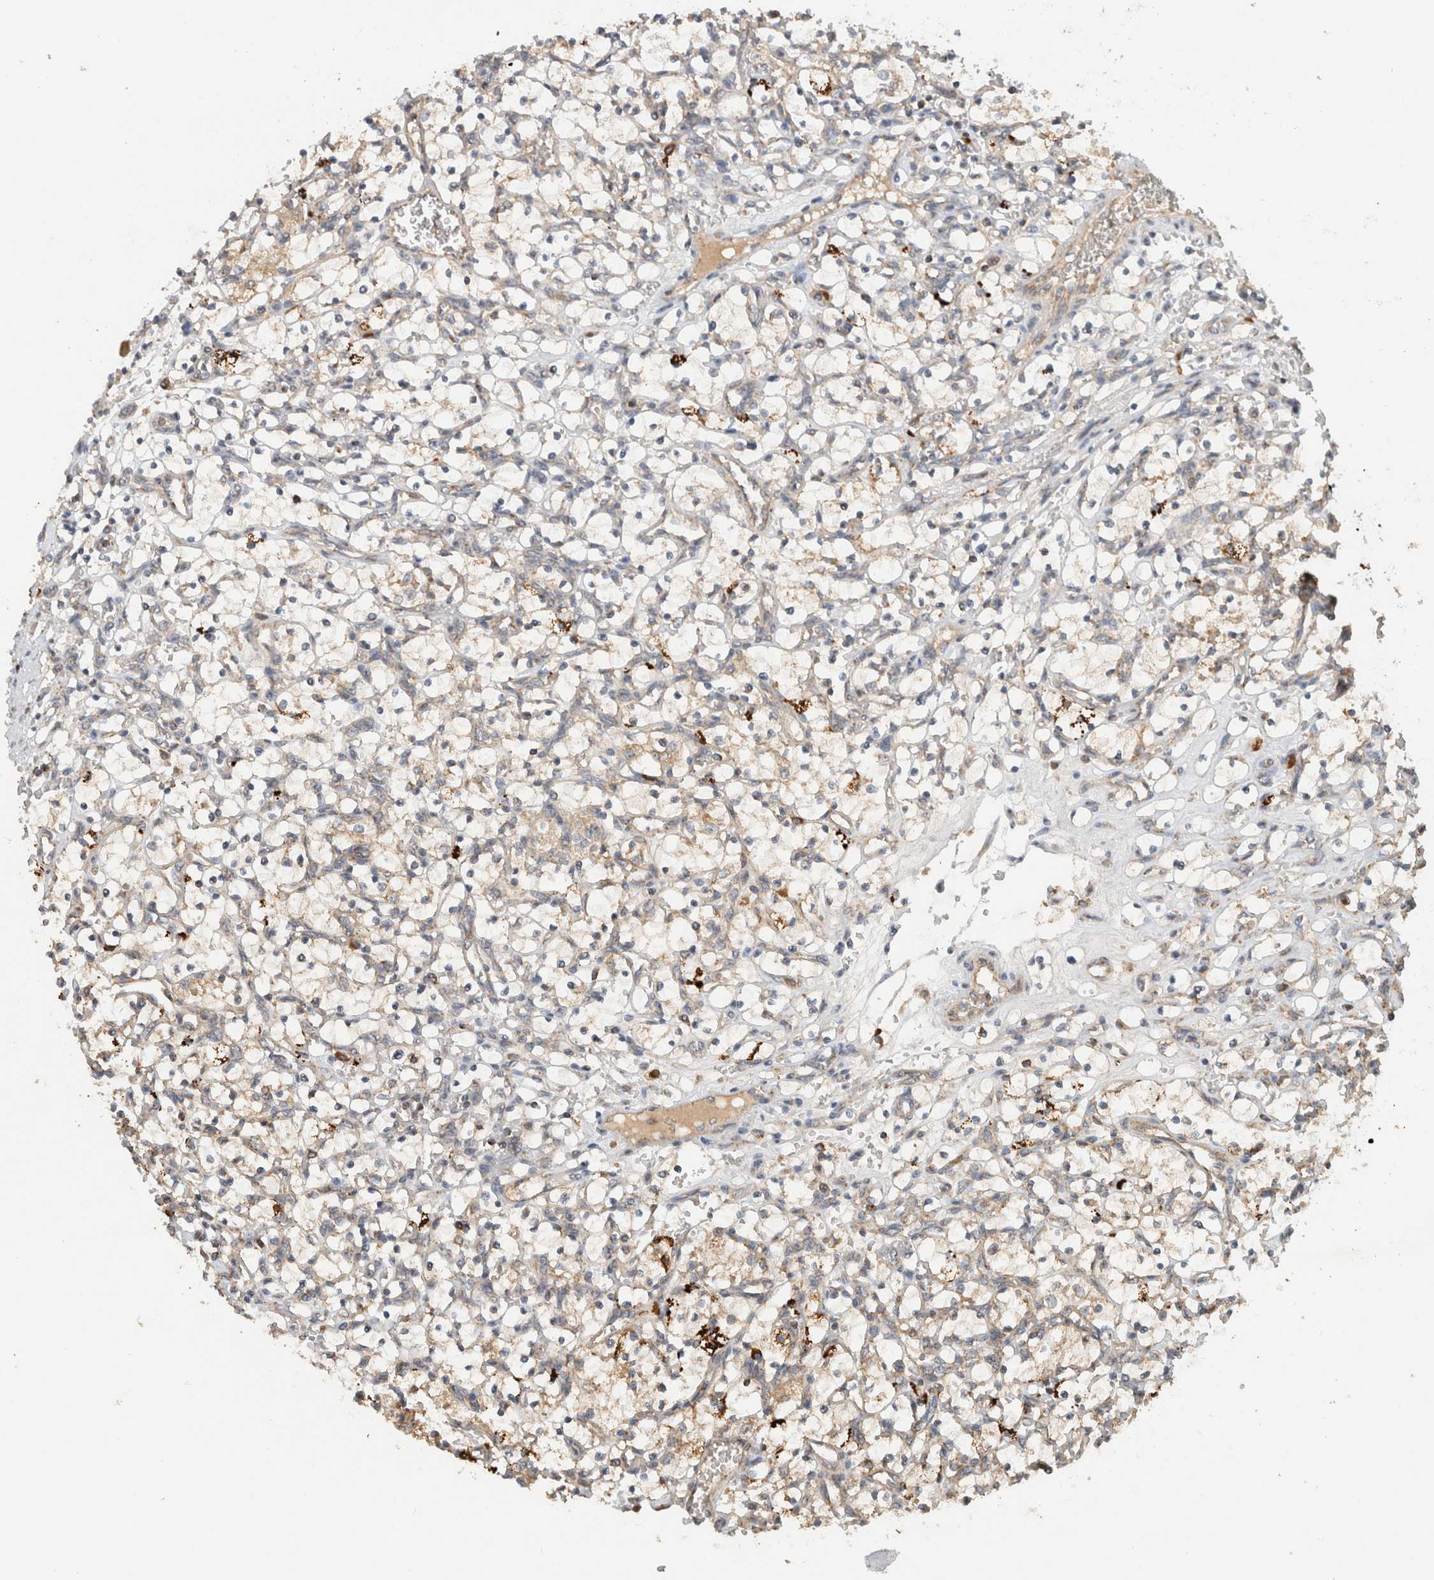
{"staining": {"intensity": "weak", "quantity": "25%-75%", "location": "cytoplasmic/membranous"}, "tissue": "renal cancer", "cell_type": "Tumor cells", "image_type": "cancer", "snomed": [{"axis": "morphology", "description": "Adenocarcinoma, NOS"}, {"axis": "topography", "description": "Kidney"}], "caption": "Immunohistochemical staining of adenocarcinoma (renal) reveals low levels of weak cytoplasmic/membranous staining in approximately 25%-75% of tumor cells.", "gene": "AMPD1", "patient": {"sex": "female", "age": 69}}